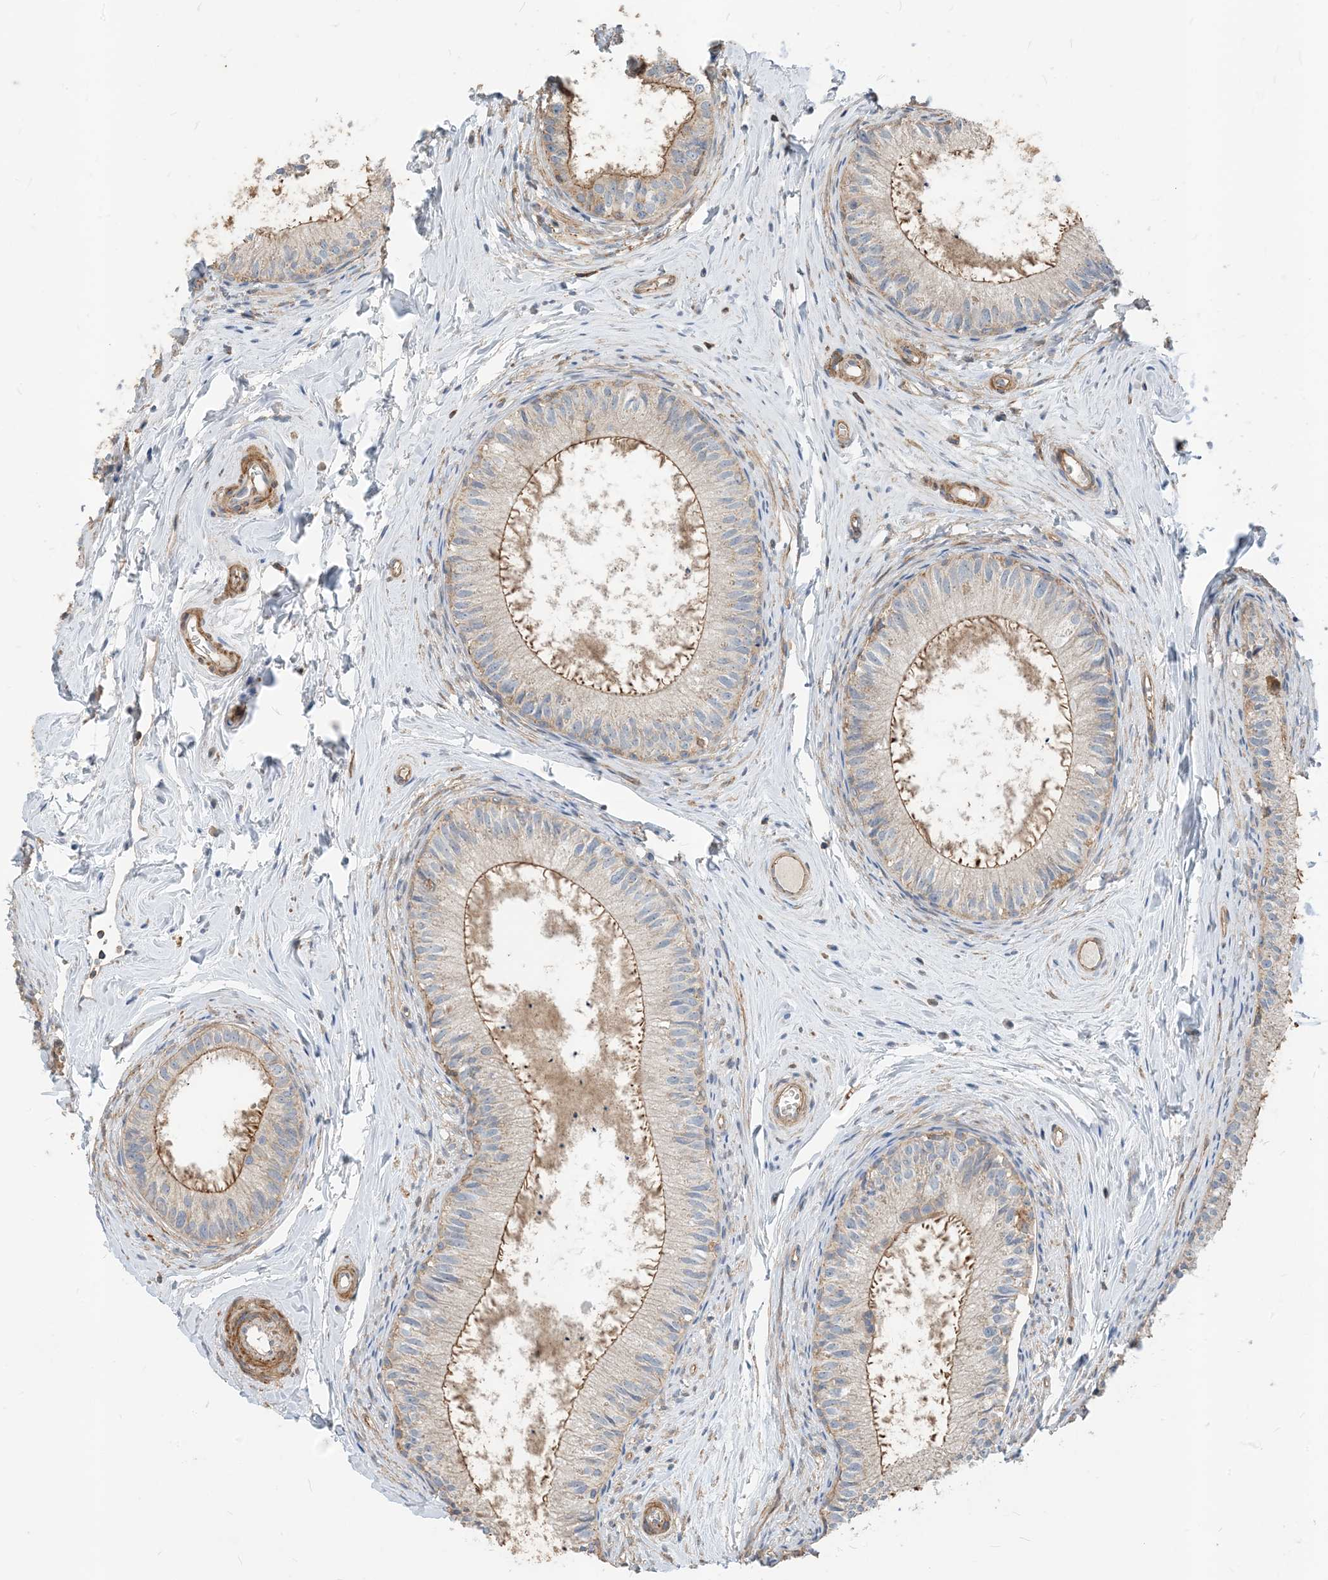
{"staining": {"intensity": "moderate", "quantity": "<25%", "location": "cytoplasmic/membranous"}, "tissue": "epididymis", "cell_type": "Glandular cells", "image_type": "normal", "snomed": [{"axis": "morphology", "description": "Normal tissue, NOS"}, {"axis": "topography", "description": "Epididymis"}], "caption": "Protein staining reveals moderate cytoplasmic/membranous positivity in about <25% of glandular cells in benign epididymis. Using DAB (brown) and hematoxylin (blue) stains, captured at high magnification using brightfield microscopy.", "gene": "PARVG", "patient": {"sex": "male", "age": 34}}